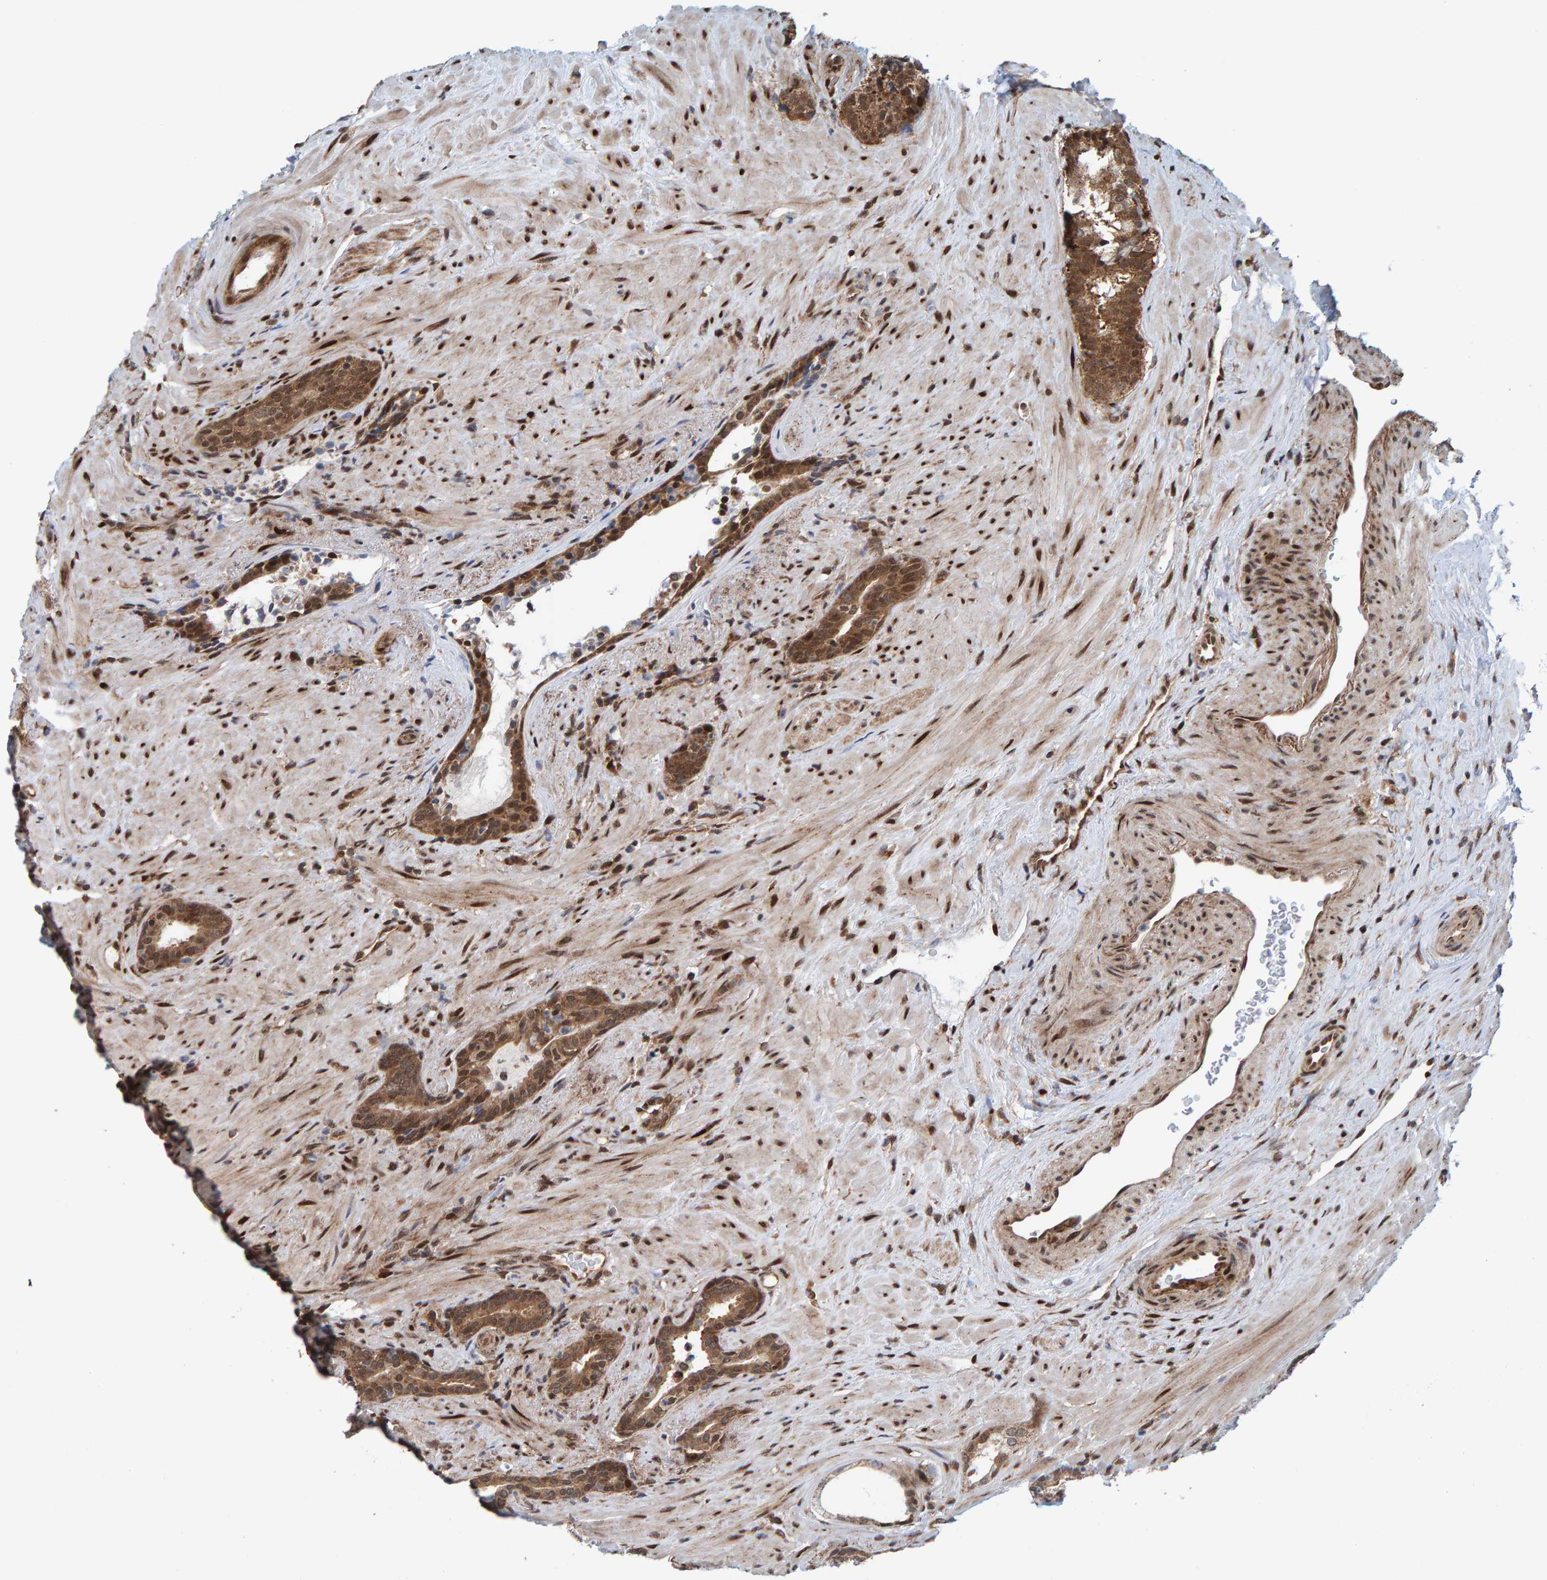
{"staining": {"intensity": "moderate", "quantity": ">75%", "location": "cytoplasmic/membranous,nuclear"}, "tissue": "prostate cancer", "cell_type": "Tumor cells", "image_type": "cancer", "snomed": [{"axis": "morphology", "description": "Adenocarcinoma, High grade"}, {"axis": "topography", "description": "Prostate"}], "caption": "This histopathology image reveals immunohistochemistry staining of human prostate adenocarcinoma (high-grade), with medium moderate cytoplasmic/membranous and nuclear expression in about >75% of tumor cells.", "gene": "ZNF366", "patient": {"sex": "male", "age": 71}}